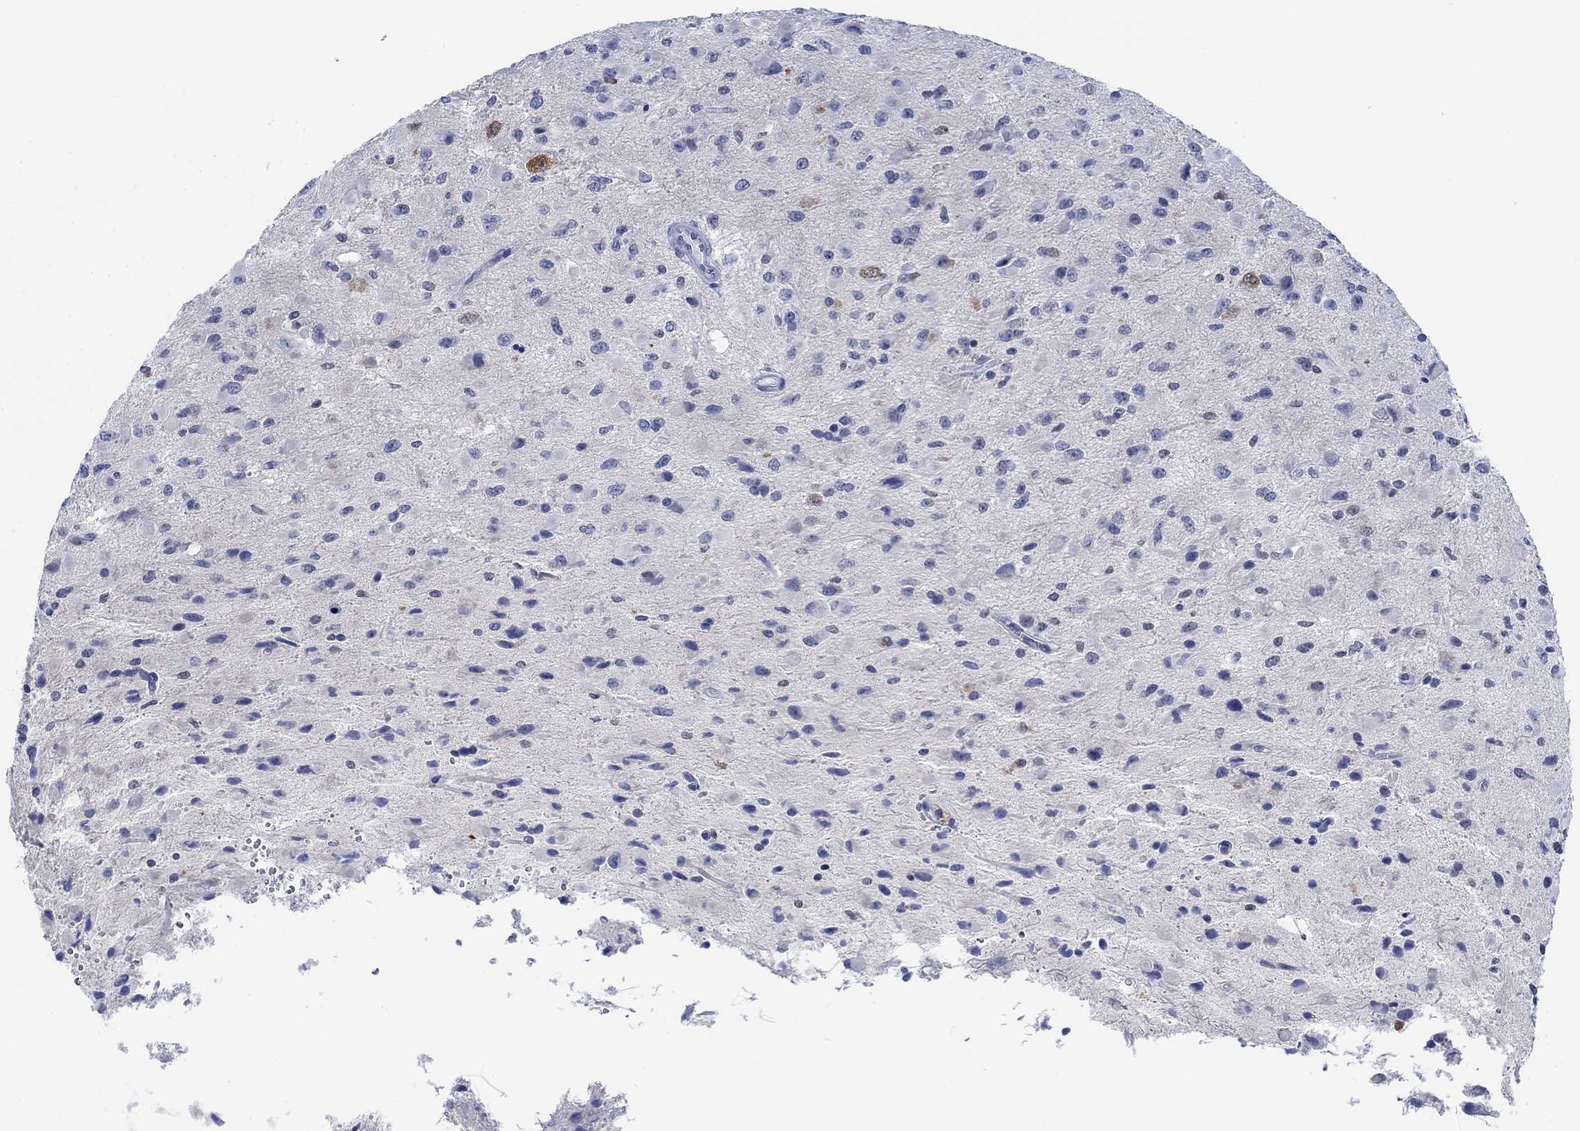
{"staining": {"intensity": "negative", "quantity": "none", "location": "none"}, "tissue": "glioma", "cell_type": "Tumor cells", "image_type": "cancer", "snomed": [{"axis": "morphology", "description": "Glioma, malignant, High grade"}, {"axis": "topography", "description": "Cerebral cortex"}], "caption": "Immunohistochemistry (IHC) micrograph of human malignant glioma (high-grade) stained for a protein (brown), which exhibits no positivity in tumor cells. The staining is performed using DAB (3,3'-diaminobenzidine) brown chromogen with nuclei counter-stained in using hematoxylin.", "gene": "PPP1R17", "patient": {"sex": "male", "age": 35}}